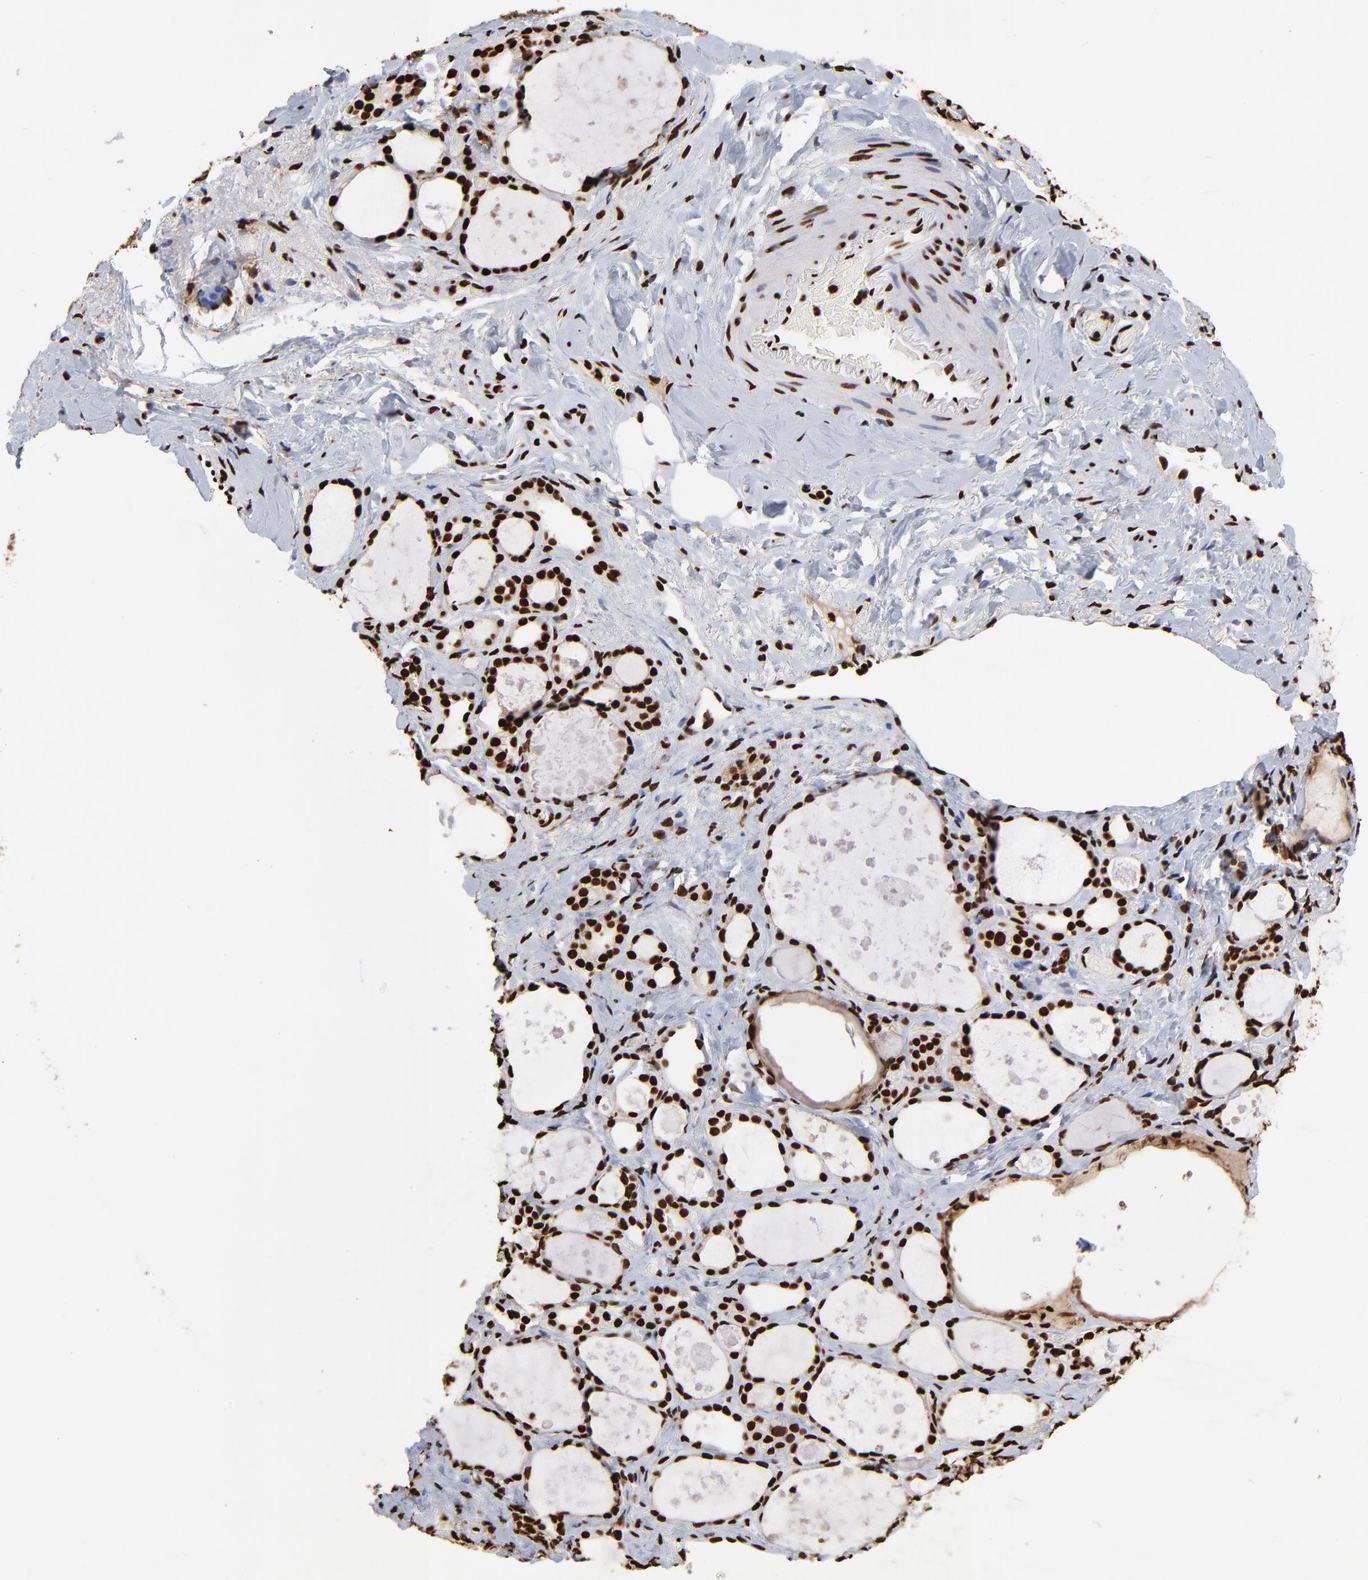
{"staining": {"intensity": "strong", "quantity": ">75%", "location": "nuclear"}, "tissue": "thyroid gland", "cell_type": "Glandular cells", "image_type": "normal", "snomed": [{"axis": "morphology", "description": "Normal tissue, NOS"}, {"axis": "topography", "description": "Thyroid gland"}], "caption": "A high-resolution histopathology image shows immunohistochemistry staining of unremarkable thyroid gland, which reveals strong nuclear staining in approximately >75% of glandular cells.", "gene": "ZNF544", "patient": {"sex": "female", "age": 75}}